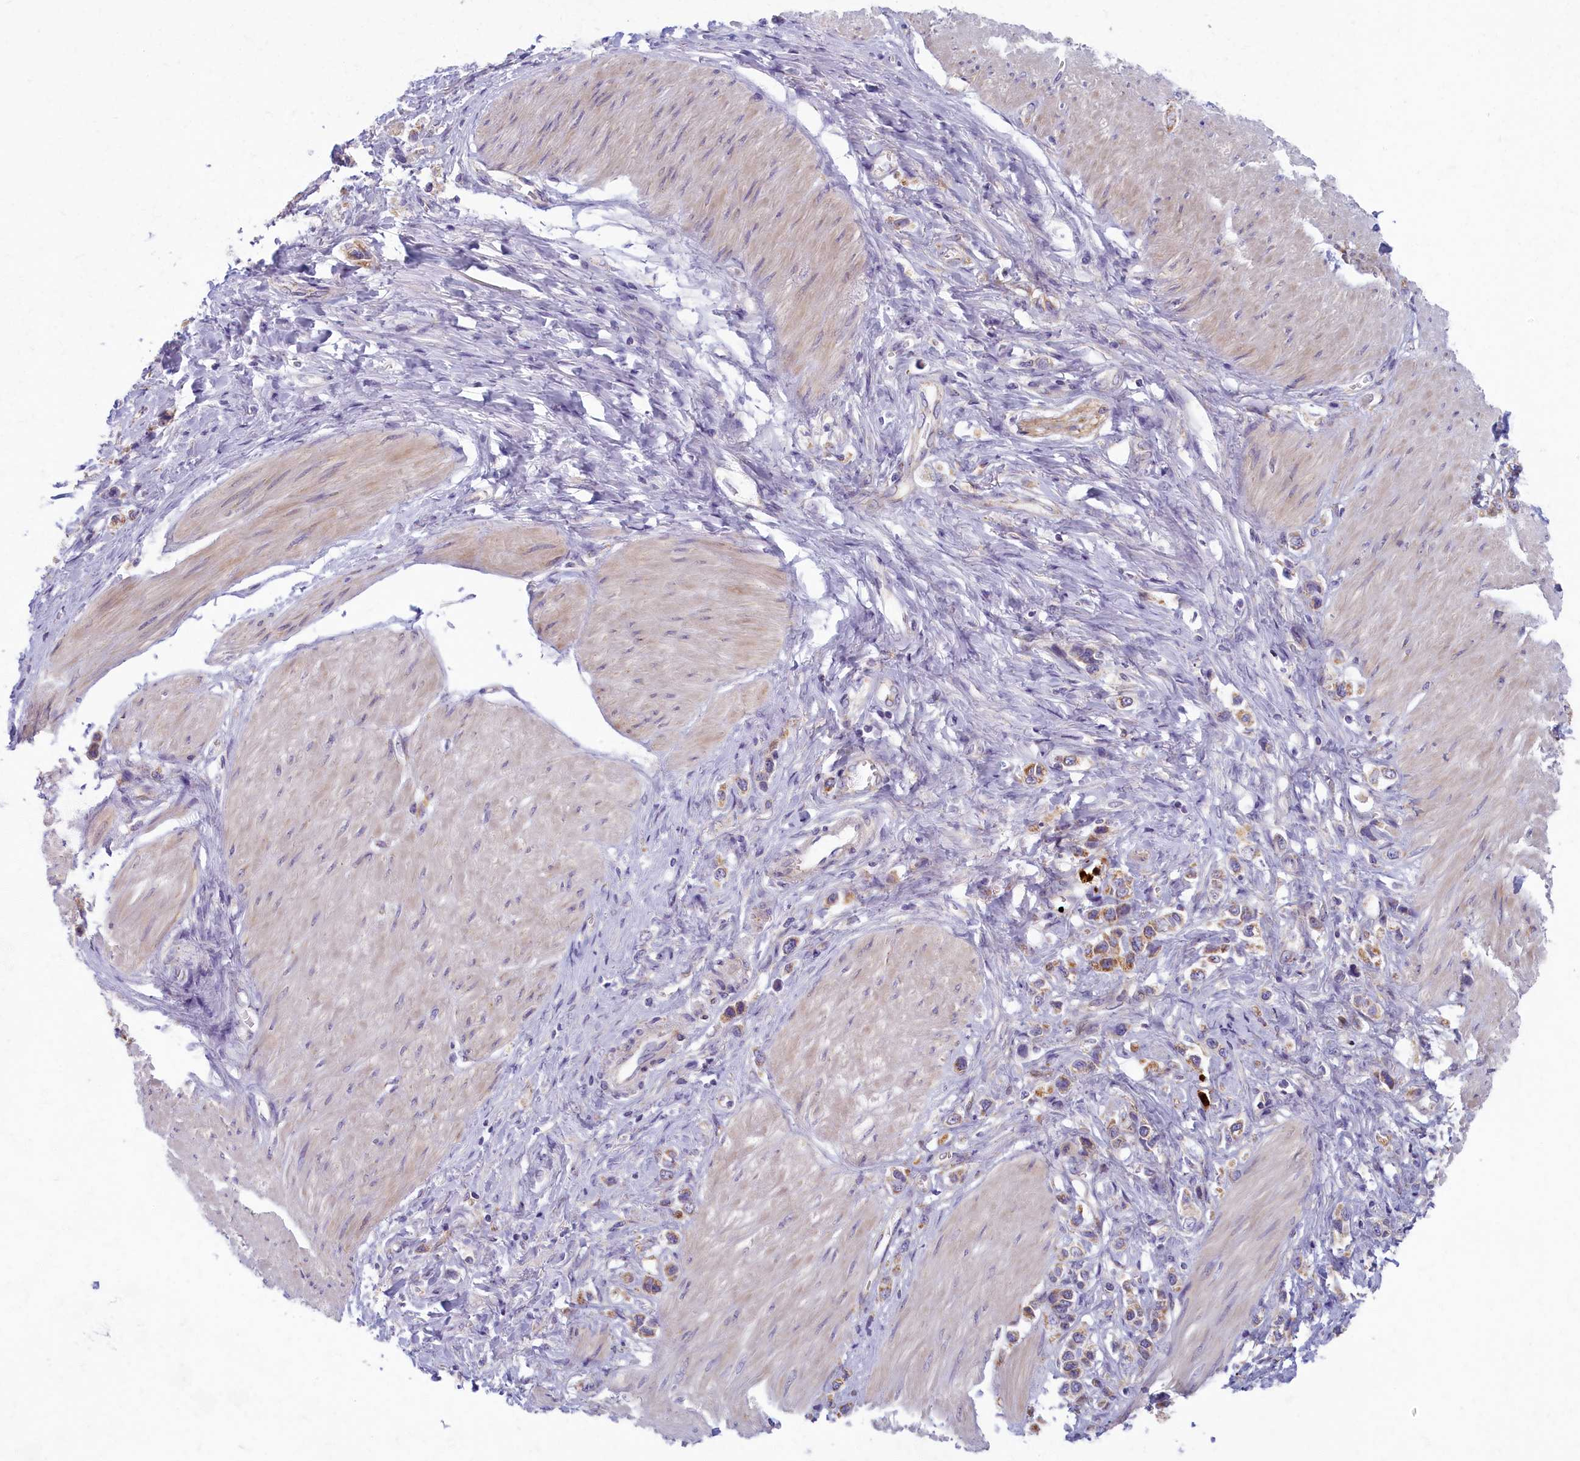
{"staining": {"intensity": "moderate", "quantity": "25%-75%", "location": "cytoplasmic/membranous"}, "tissue": "stomach cancer", "cell_type": "Tumor cells", "image_type": "cancer", "snomed": [{"axis": "morphology", "description": "Normal tissue, NOS"}, {"axis": "morphology", "description": "Adenocarcinoma, NOS"}, {"axis": "topography", "description": "Stomach, upper"}, {"axis": "topography", "description": "Stomach"}], "caption": "An image of stomach cancer stained for a protein demonstrates moderate cytoplasmic/membranous brown staining in tumor cells.", "gene": "MRPS25", "patient": {"sex": "female", "age": 65}}